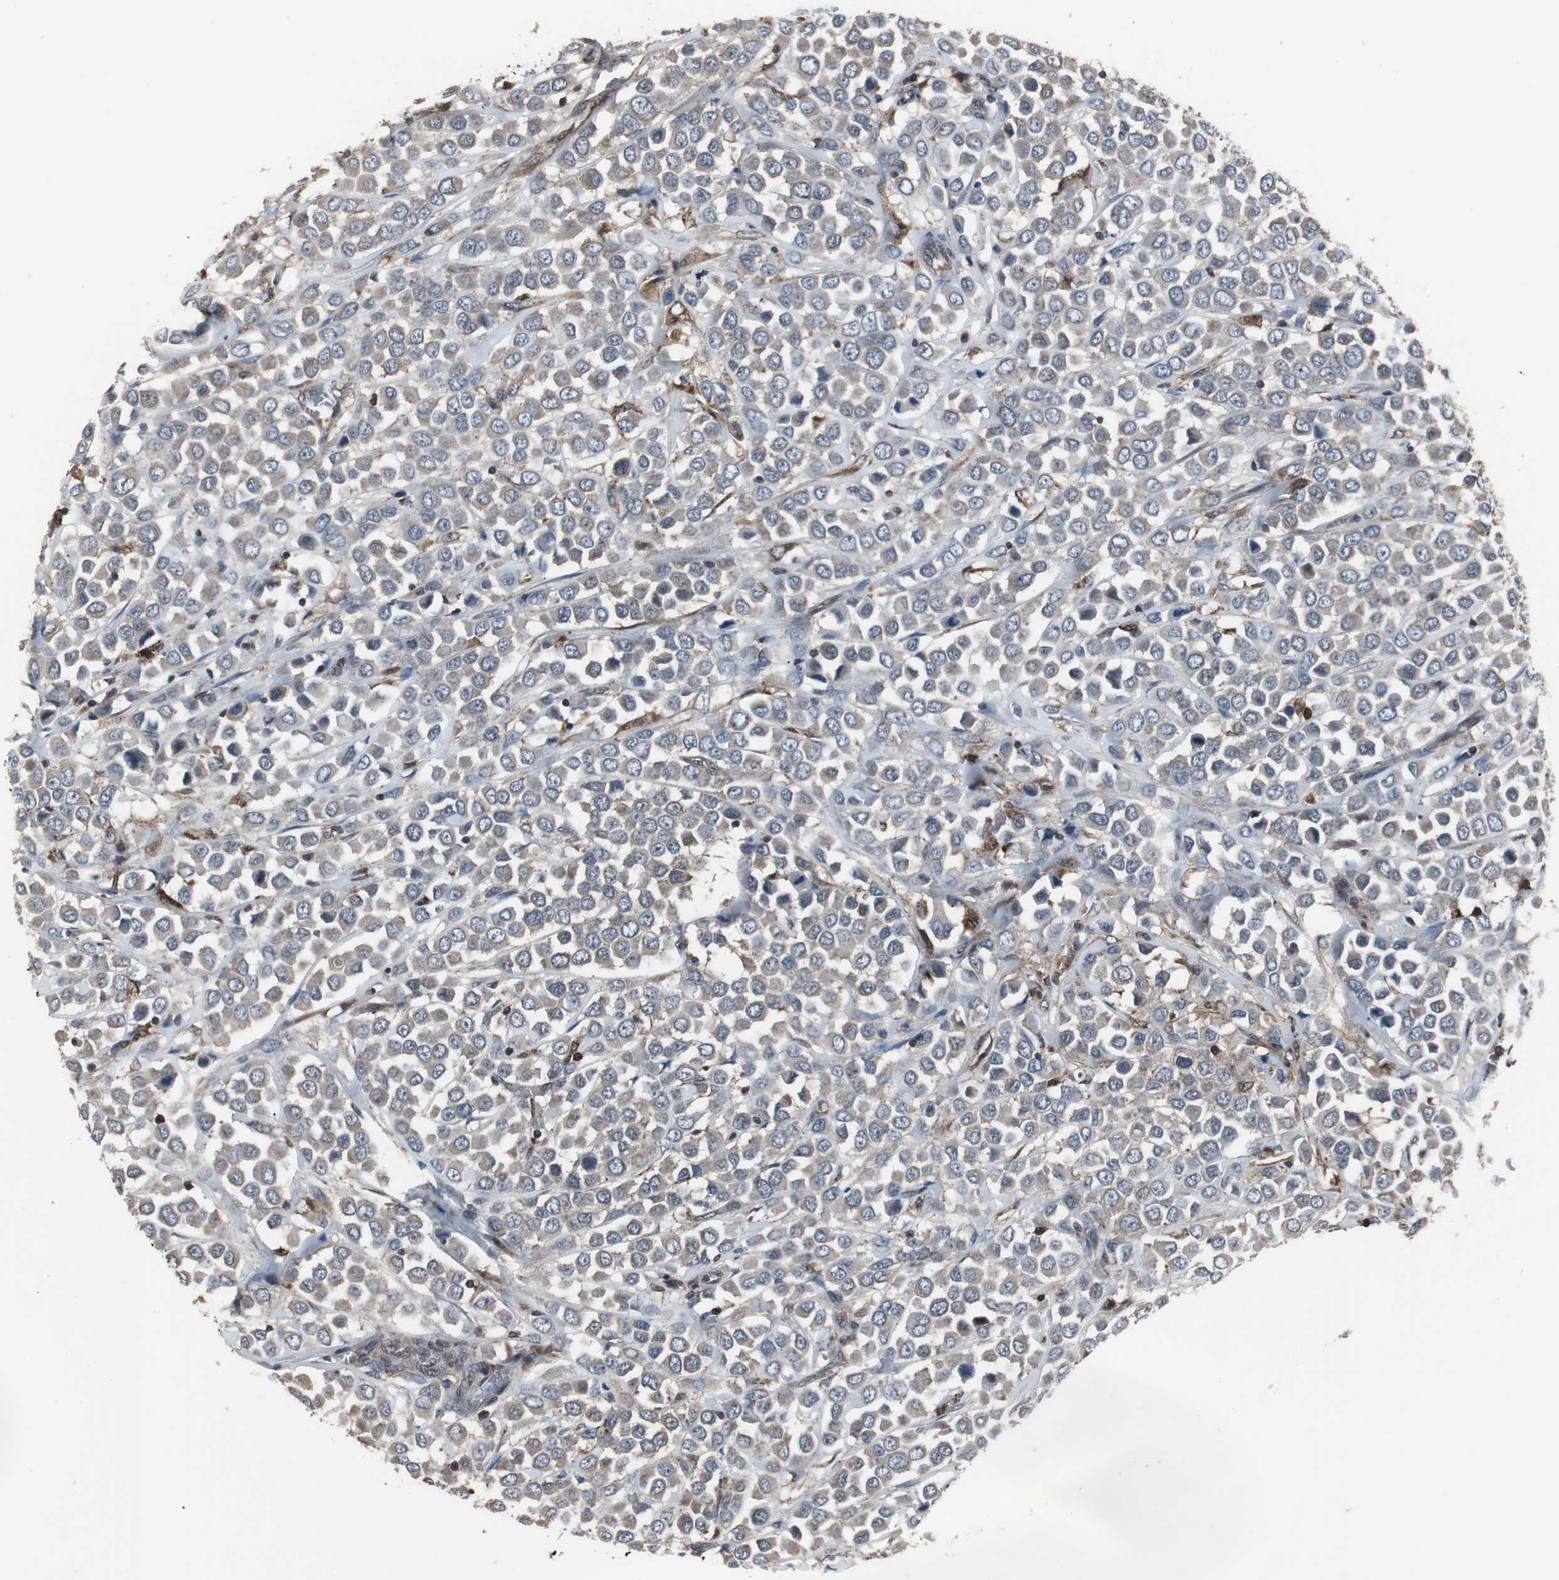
{"staining": {"intensity": "weak", "quantity": "25%-75%", "location": "cytoplasmic/membranous"}, "tissue": "breast cancer", "cell_type": "Tumor cells", "image_type": "cancer", "snomed": [{"axis": "morphology", "description": "Duct carcinoma"}, {"axis": "topography", "description": "Breast"}], "caption": "This micrograph exhibits immunohistochemistry (IHC) staining of breast cancer (intraductal carcinoma), with low weak cytoplasmic/membranous staining in about 25%-75% of tumor cells.", "gene": "ZSCAN22", "patient": {"sex": "female", "age": 61}}